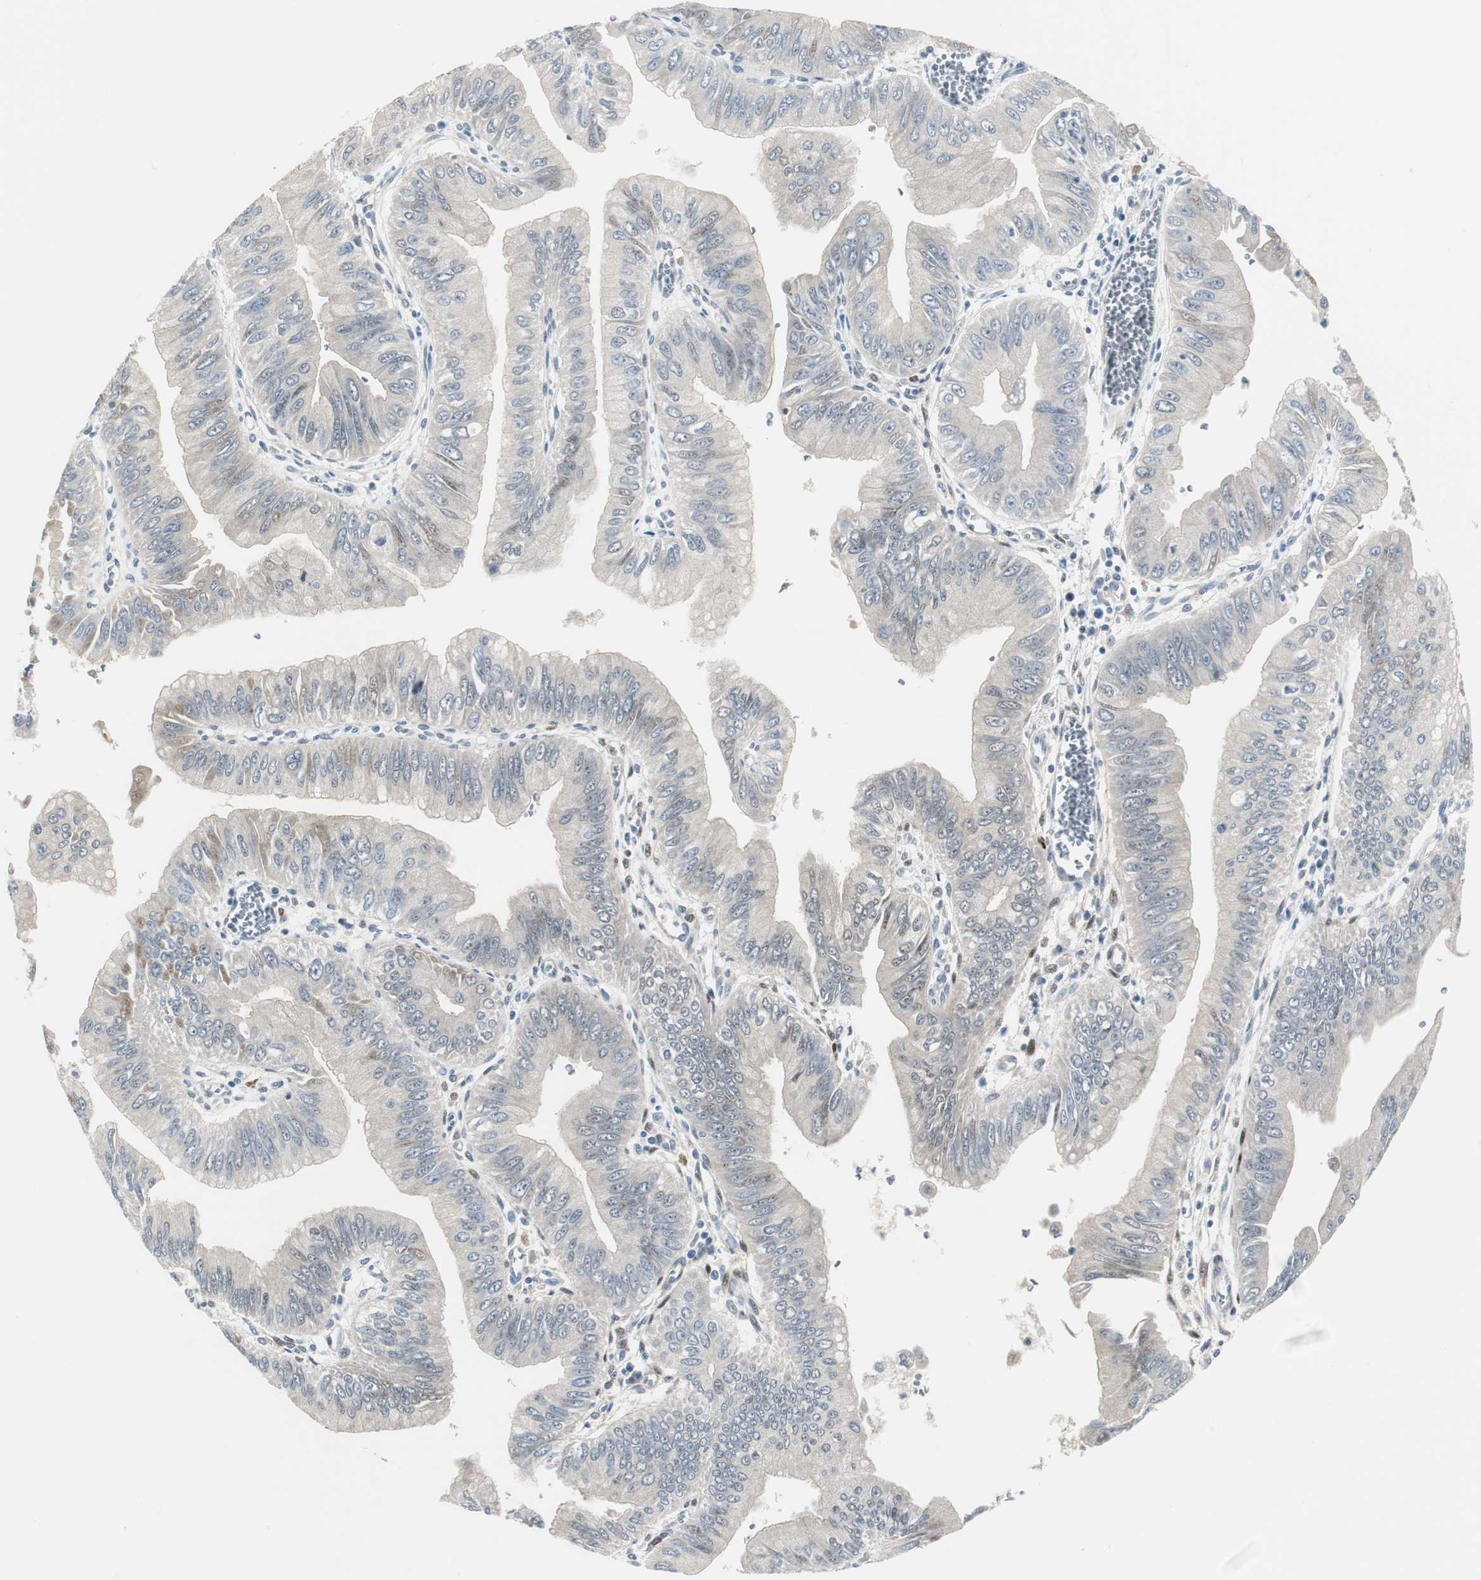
{"staining": {"intensity": "weak", "quantity": "25%-75%", "location": "cytoplasmic/membranous"}, "tissue": "pancreatic cancer", "cell_type": "Tumor cells", "image_type": "cancer", "snomed": [{"axis": "morphology", "description": "Normal tissue, NOS"}, {"axis": "topography", "description": "Lymph node"}], "caption": "Protein analysis of pancreatic cancer tissue shows weak cytoplasmic/membranous expression in about 25%-75% of tumor cells. Nuclei are stained in blue.", "gene": "FHL2", "patient": {"sex": "male", "age": 50}}